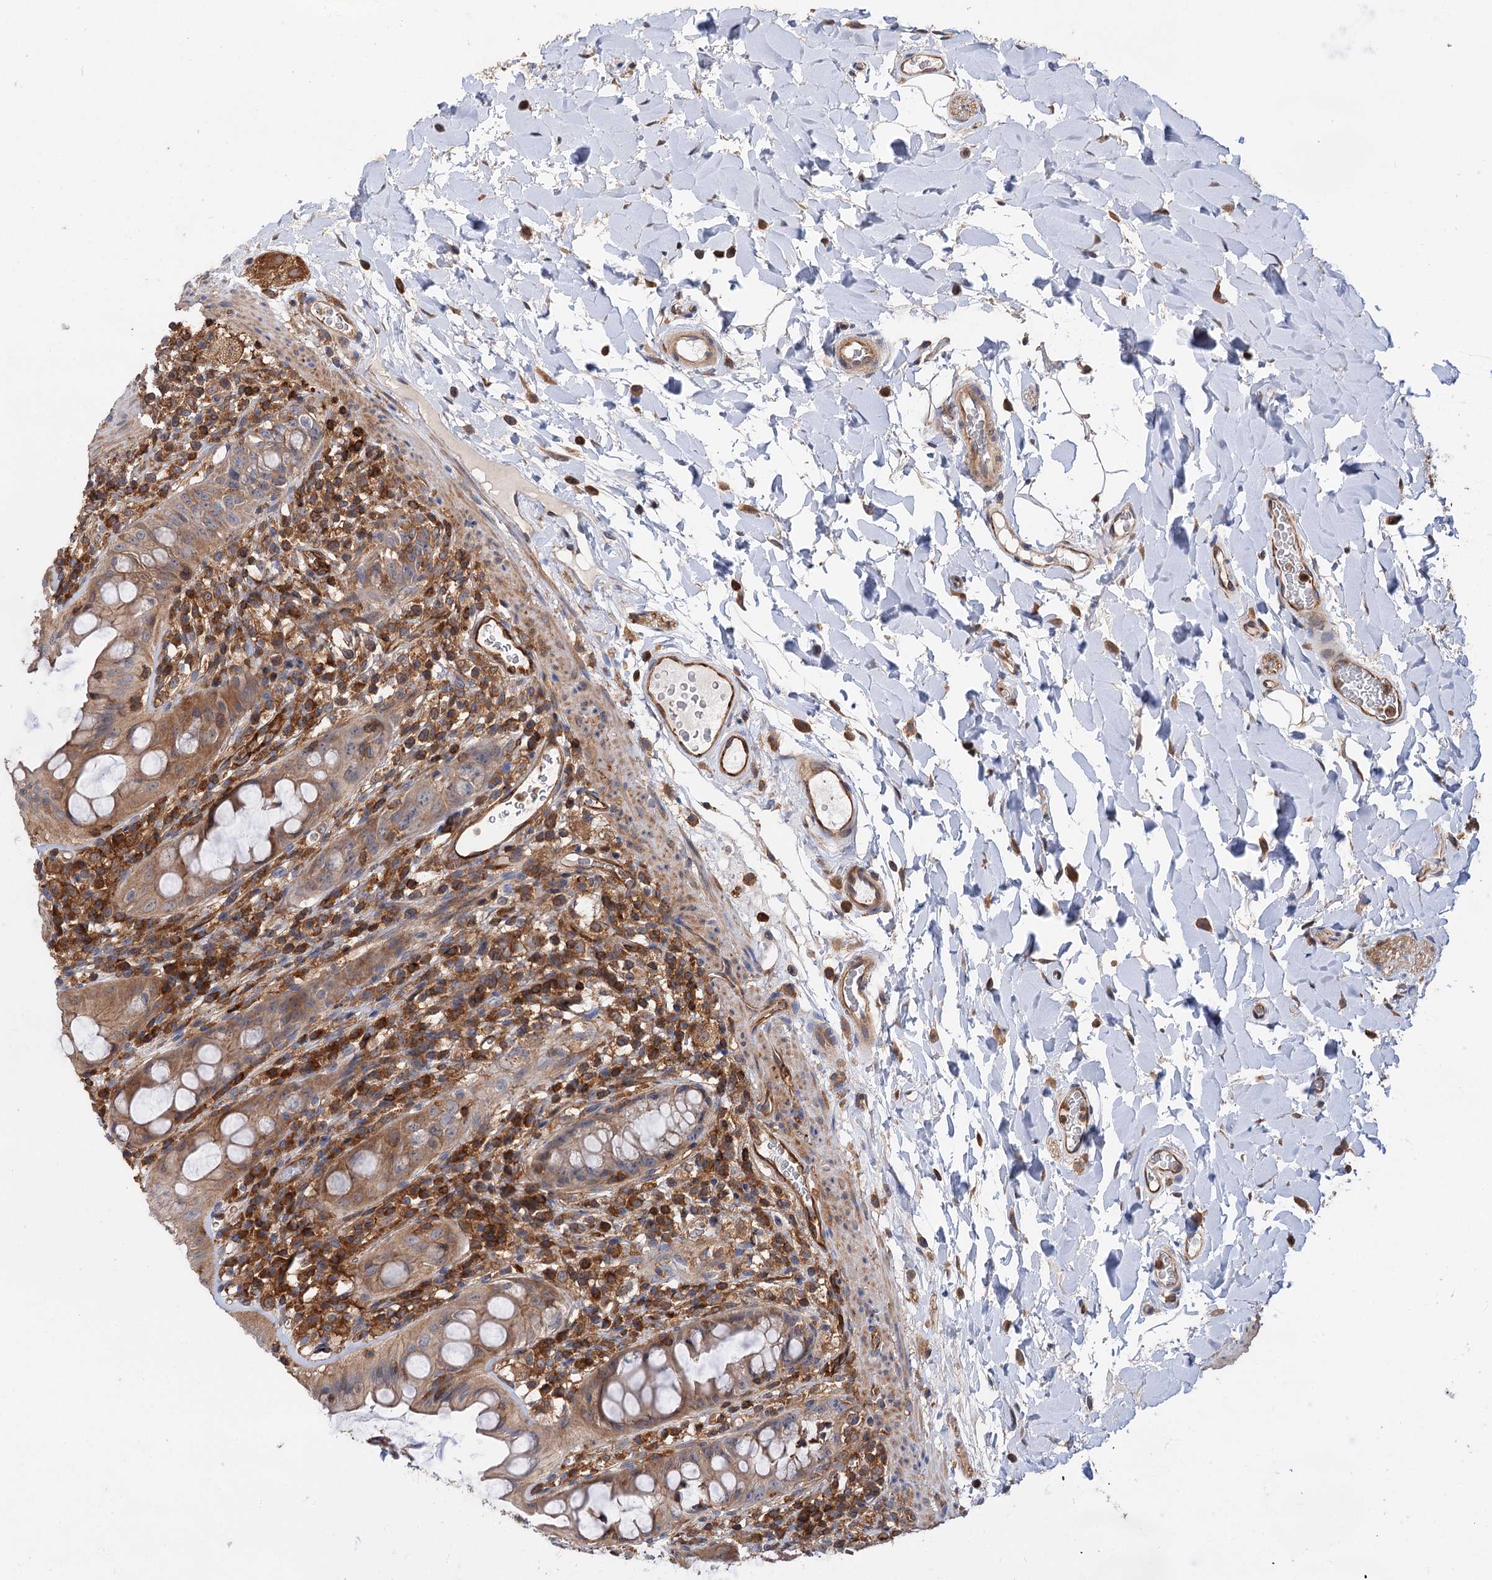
{"staining": {"intensity": "moderate", "quantity": ">75%", "location": "cytoplasmic/membranous"}, "tissue": "rectum", "cell_type": "Glandular cells", "image_type": "normal", "snomed": [{"axis": "morphology", "description": "Normal tissue, NOS"}, {"axis": "topography", "description": "Rectum"}], "caption": "Protein expression analysis of benign human rectum reveals moderate cytoplasmic/membranous positivity in approximately >75% of glandular cells. (DAB (3,3'-diaminobenzidine) IHC with brightfield microscopy, high magnification).", "gene": "PACS1", "patient": {"sex": "female", "age": 57}}